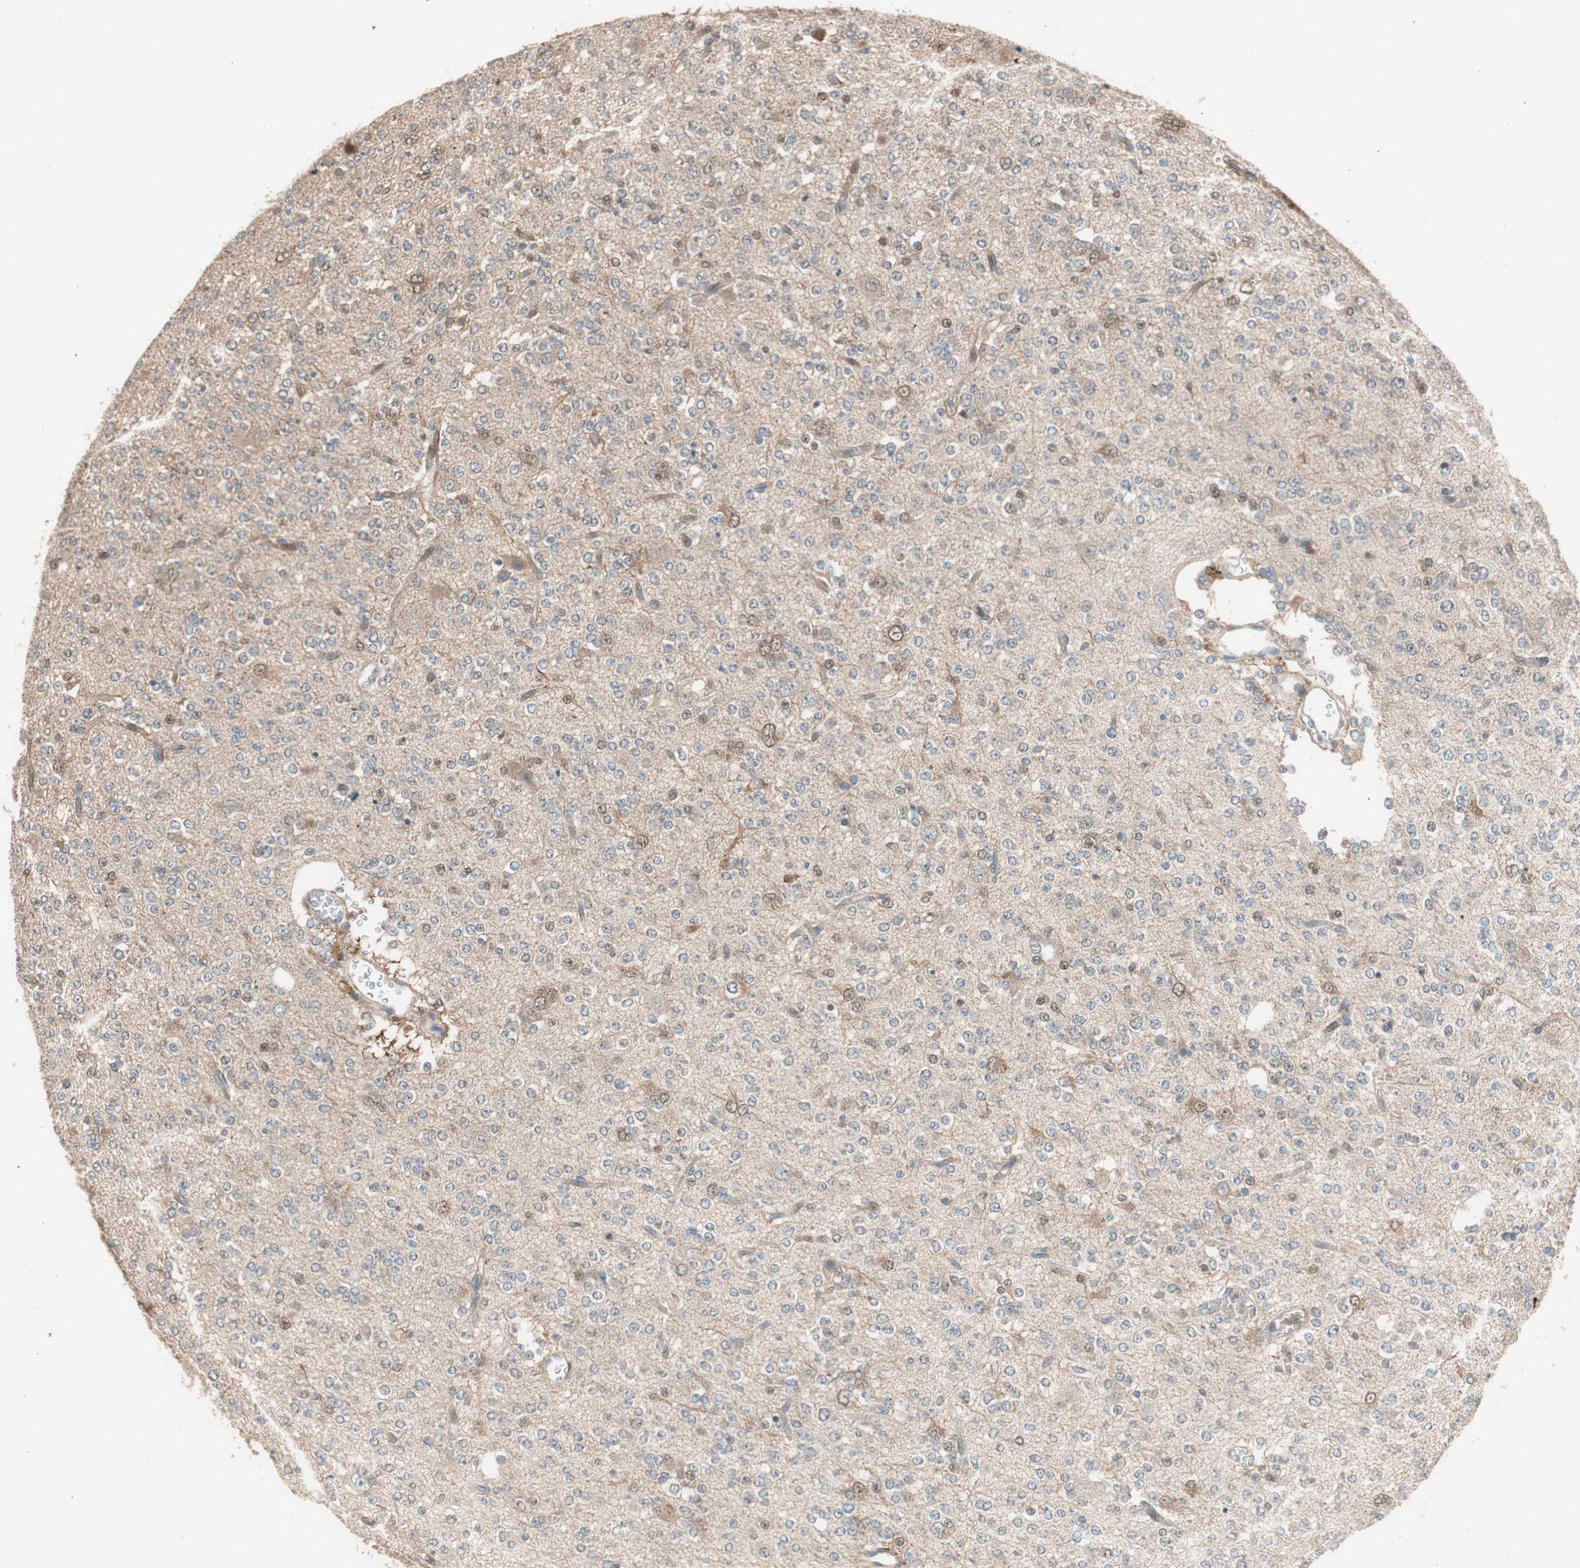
{"staining": {"intensity": "weak", "quantity": "25%-75%", "location": "cytoplasmic/membranous"}, "tissue": "glioma", "cell_type": "Tumor cells", "image_type": "cancer", "snomed": [{"axis": "morphology", "description": "Glioma, malignant, Low grade"}, {"axis": "topography", "description": "Brain"}], "caption": "IHC (DAB (3,3'-diaminobenzidine)) staining of human low-grade glioma (malignant) reveals weak cytoplasmic/membranous protein expression in about 25%-75% of tumor cells.", "gene": "PIK3R3", "patient": {"sex": "male", "age": 38}}